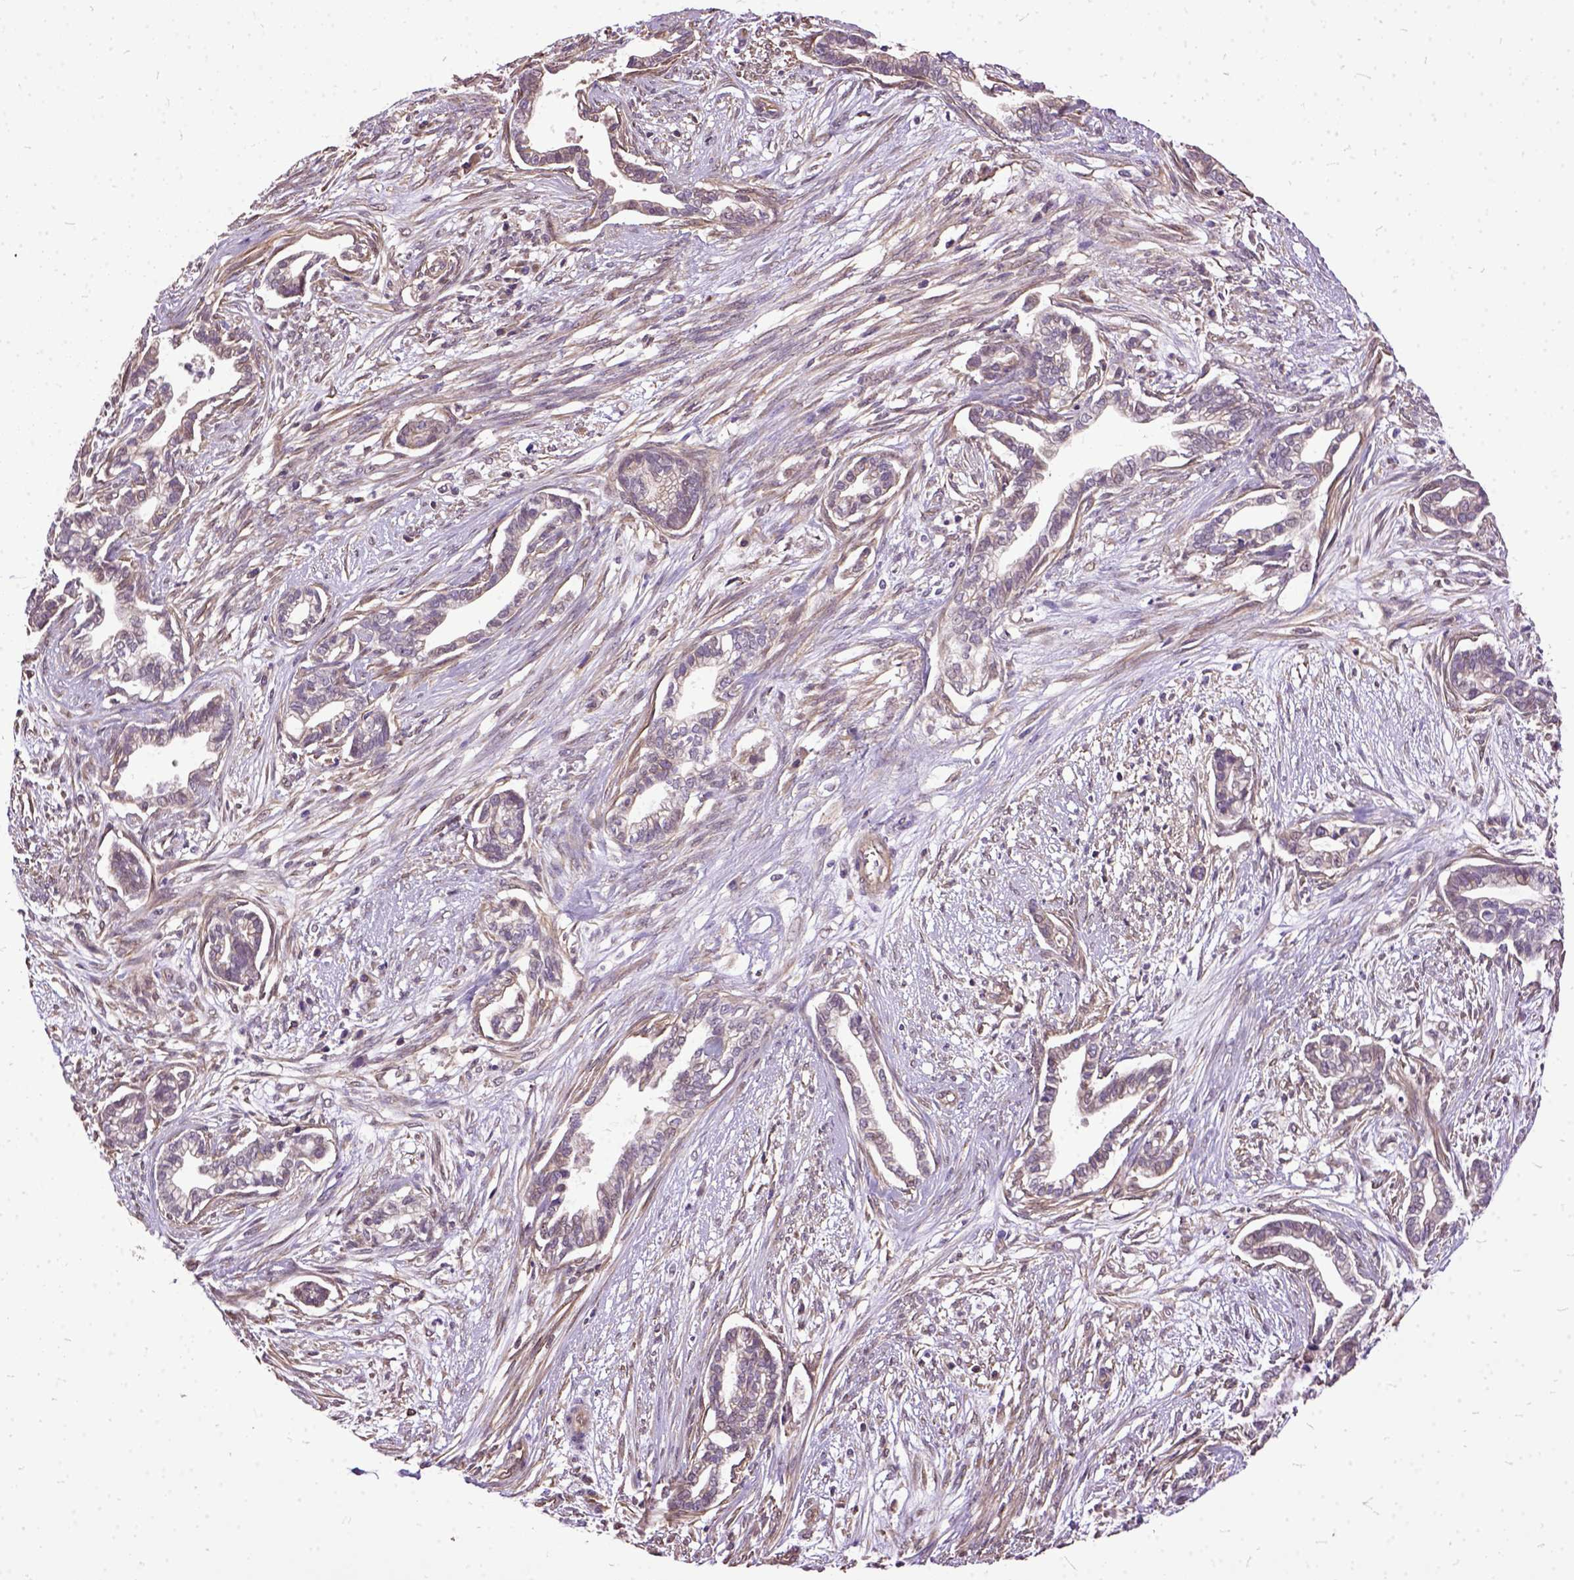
{"staining": {"intensity": "negative", "quantity": "none", "location": "none"}, "tissue": "cervical cancer", "cell_type": "Tumor cells", "image_type": "cancer", "snomed": [{"axis": "morphology", "description": "Adenocarcinoma, NOS"}, {"axis": "topography", "description": "Cervix"}], "caption": "A high-resolution photomicrograph shows immunohistochemistry (IHC) staining of cervical adenocarcinoma, which reveals no significant staining in tumor cells.", "gene": "AREG", "patient": {"sex": "female", "age": 62}}